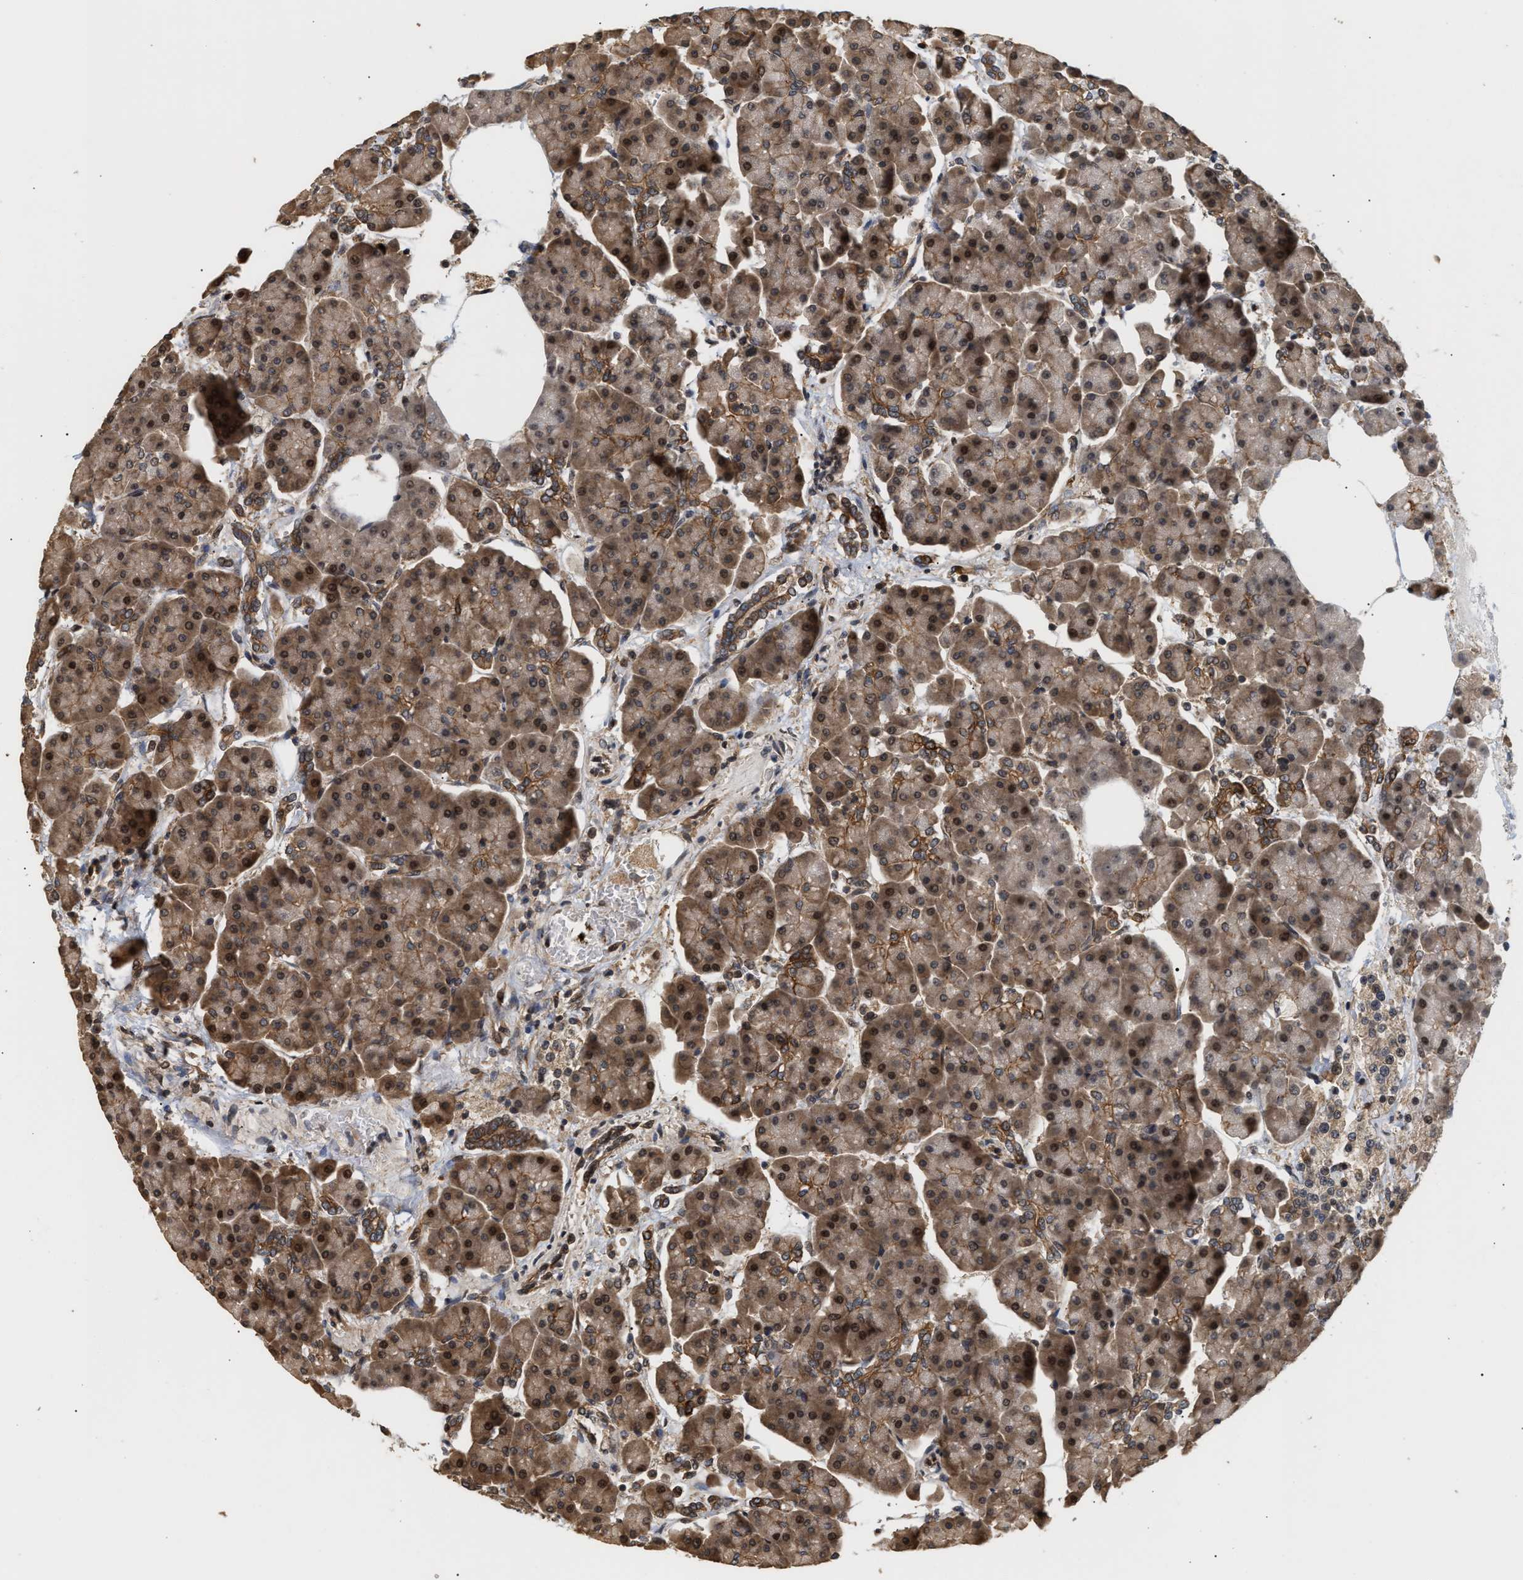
{"staining": {"intensity": "moderate", "quantity": ">75%", "location": "cytoplasmic/membranous,nuclear"}, "tissue": "pancreas", "cell_type": "Exocrine glandular cells", "image_type": "normal", "snomed": [{"axis": "morphology", "description": "Normal tissue, NOS"}, {"axis": "topography", "description": "Pancreas"}], "caption": "Immunohistochemical staining of benign human pancreas shows >75% levels of moderate cytoplasmic/membranous,nuclear protein positivity in approximately >75% of exocrine glandular cells. Nuclei are stained in blue.", "gene": "ABHD5", "patient": {"sex": "female", "age": 70}}